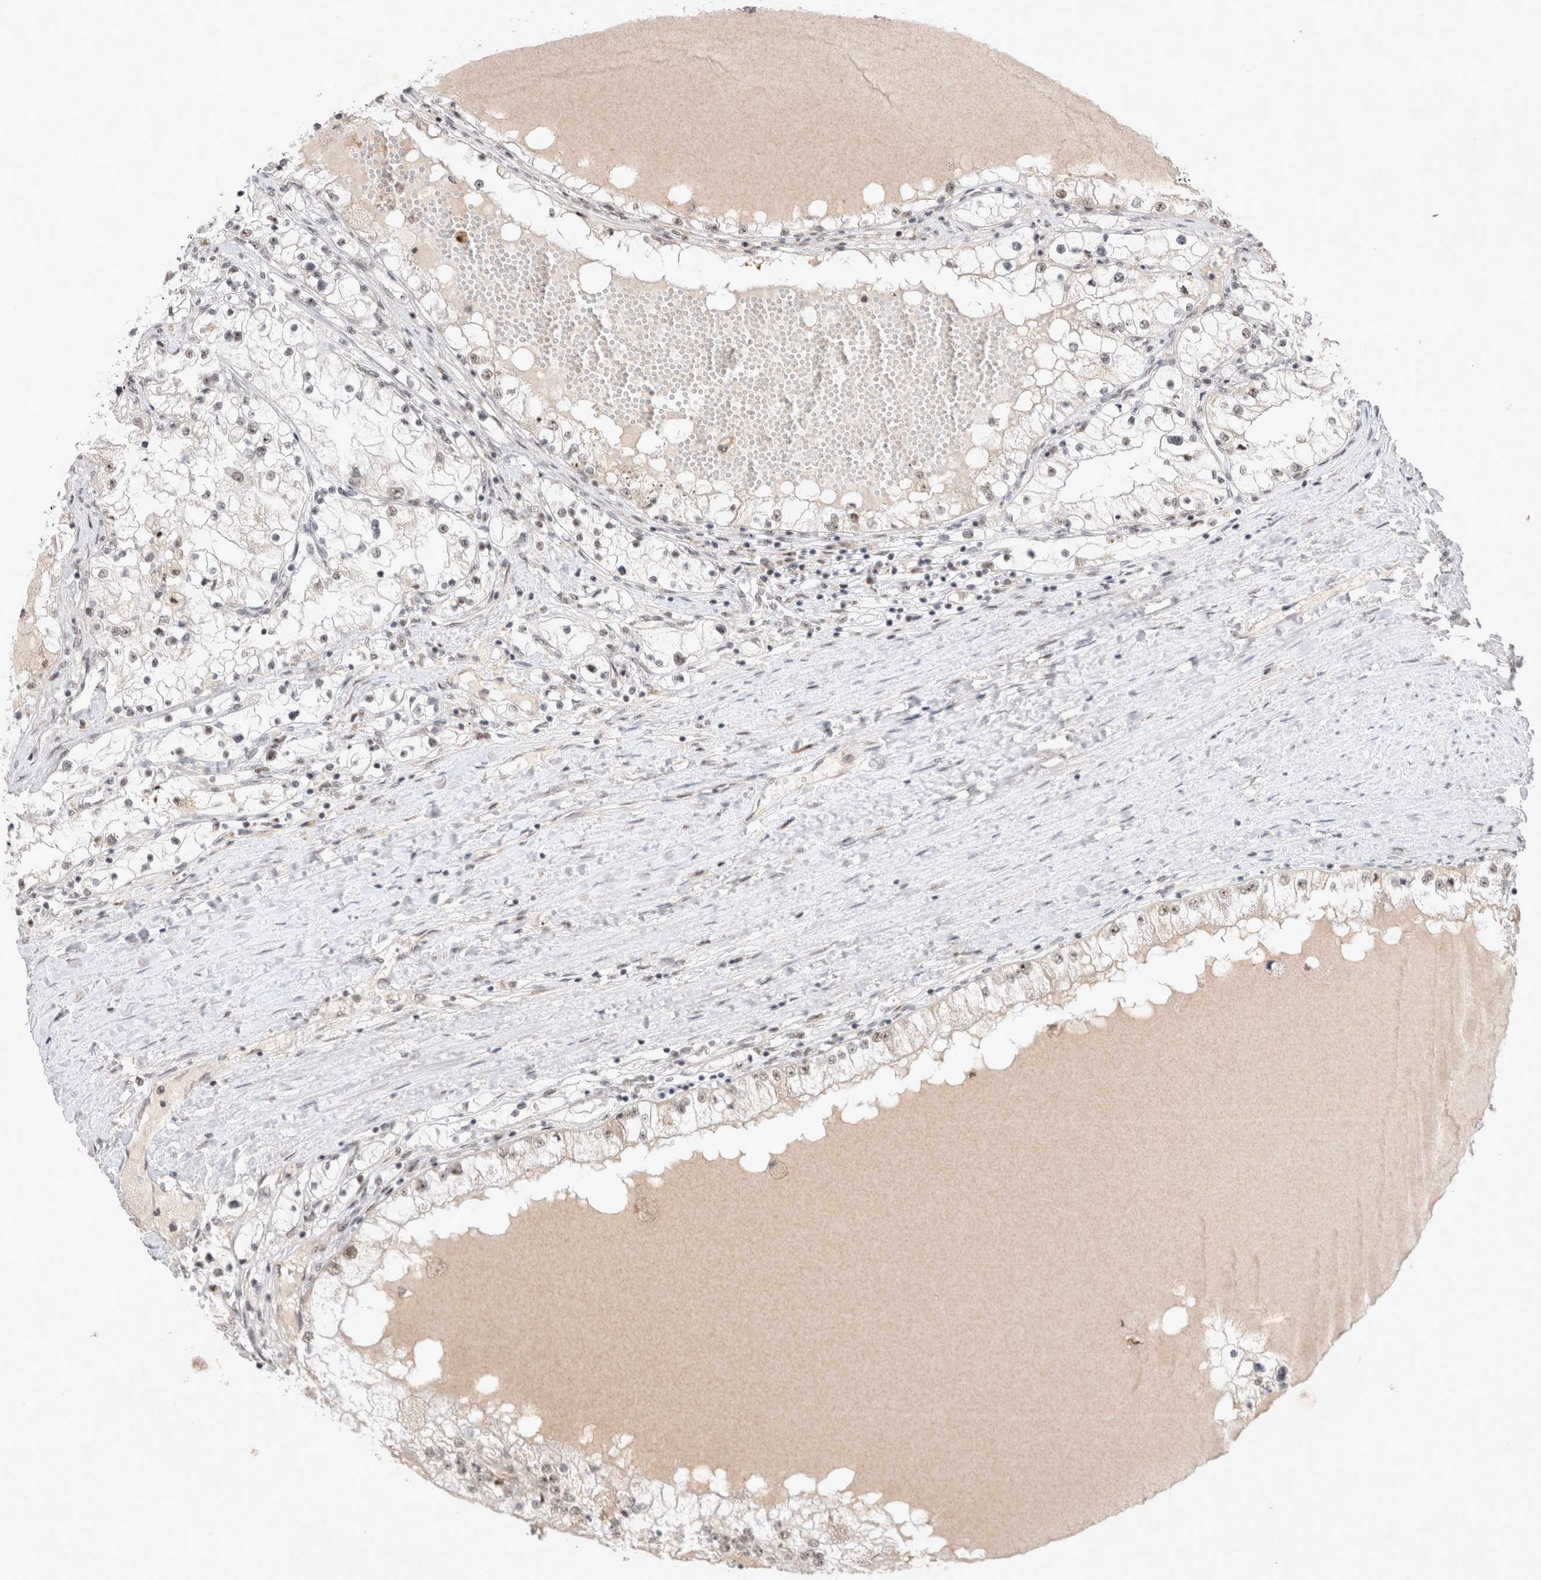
{"staining": {"intensity": "weak", "quantity": ">75%", "location": "nuclear"}, "tissue": "renal cancer", "cell_type": "Tumor cells", "image_type": "cancer", "snomed": [{"axis": "morphology", "description": "Adenocarcinoma, NOS"}, {"axis": "topography", "description": "Kidney"}], "caption": "DAB immunohistochemical staining of human renal cancer (adenocarcinoma) demonstrates weak nuclear protein staining in about >75% of tumor cells. The protein of interest is shown in brown color, while the nuclei are stained blue.", "gene": "MRPL37", "patient": {"sex": "male", "age": 68}}